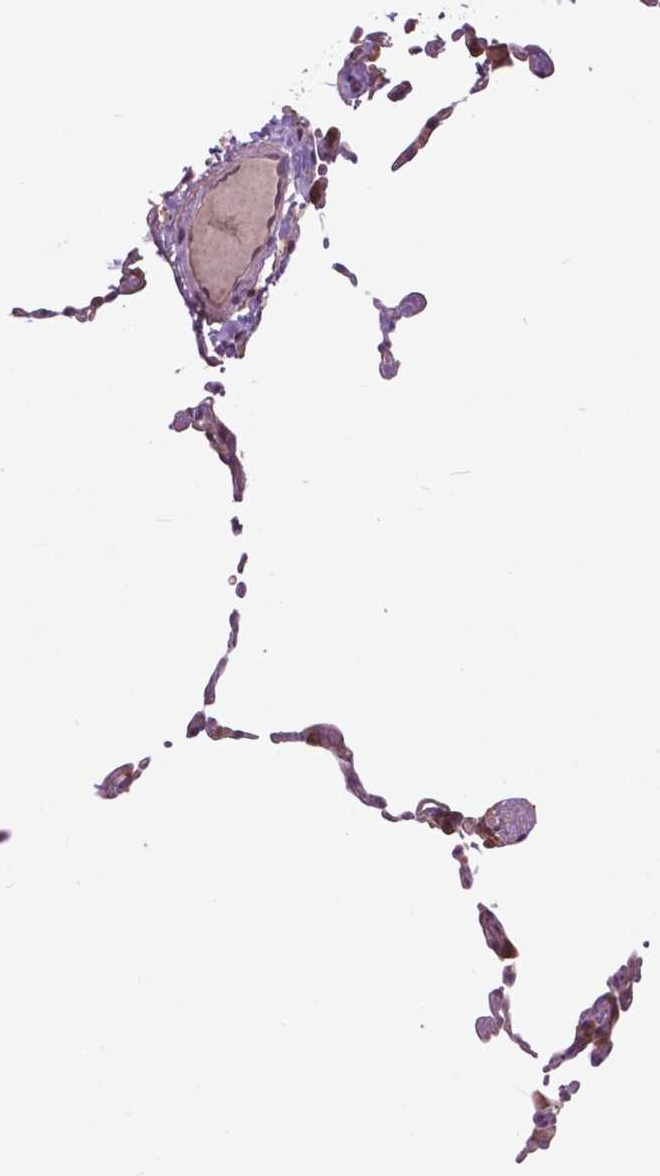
{"staining": {"intensity": "moderate", "quantity": "25%-75%", "location": "cytoplasmic/membranous"}, "tissue": "lung", "cell_type": "Alveolar cells", "image_type": "normal", "snomed": [{"axis": "morphology", "description": "Normal tissue, NOS"}, {"axis": "topography", "description": "Lung"}], "caption": "Immunohistochemical staining of benign human lung reveals 25%-75% levels of moderate cytoplasmic/membranous protein staining in approximately 25%-75% of alveolar cells.", "gene": "ARAF", "patient": {"sex": "female", "age": 57}}